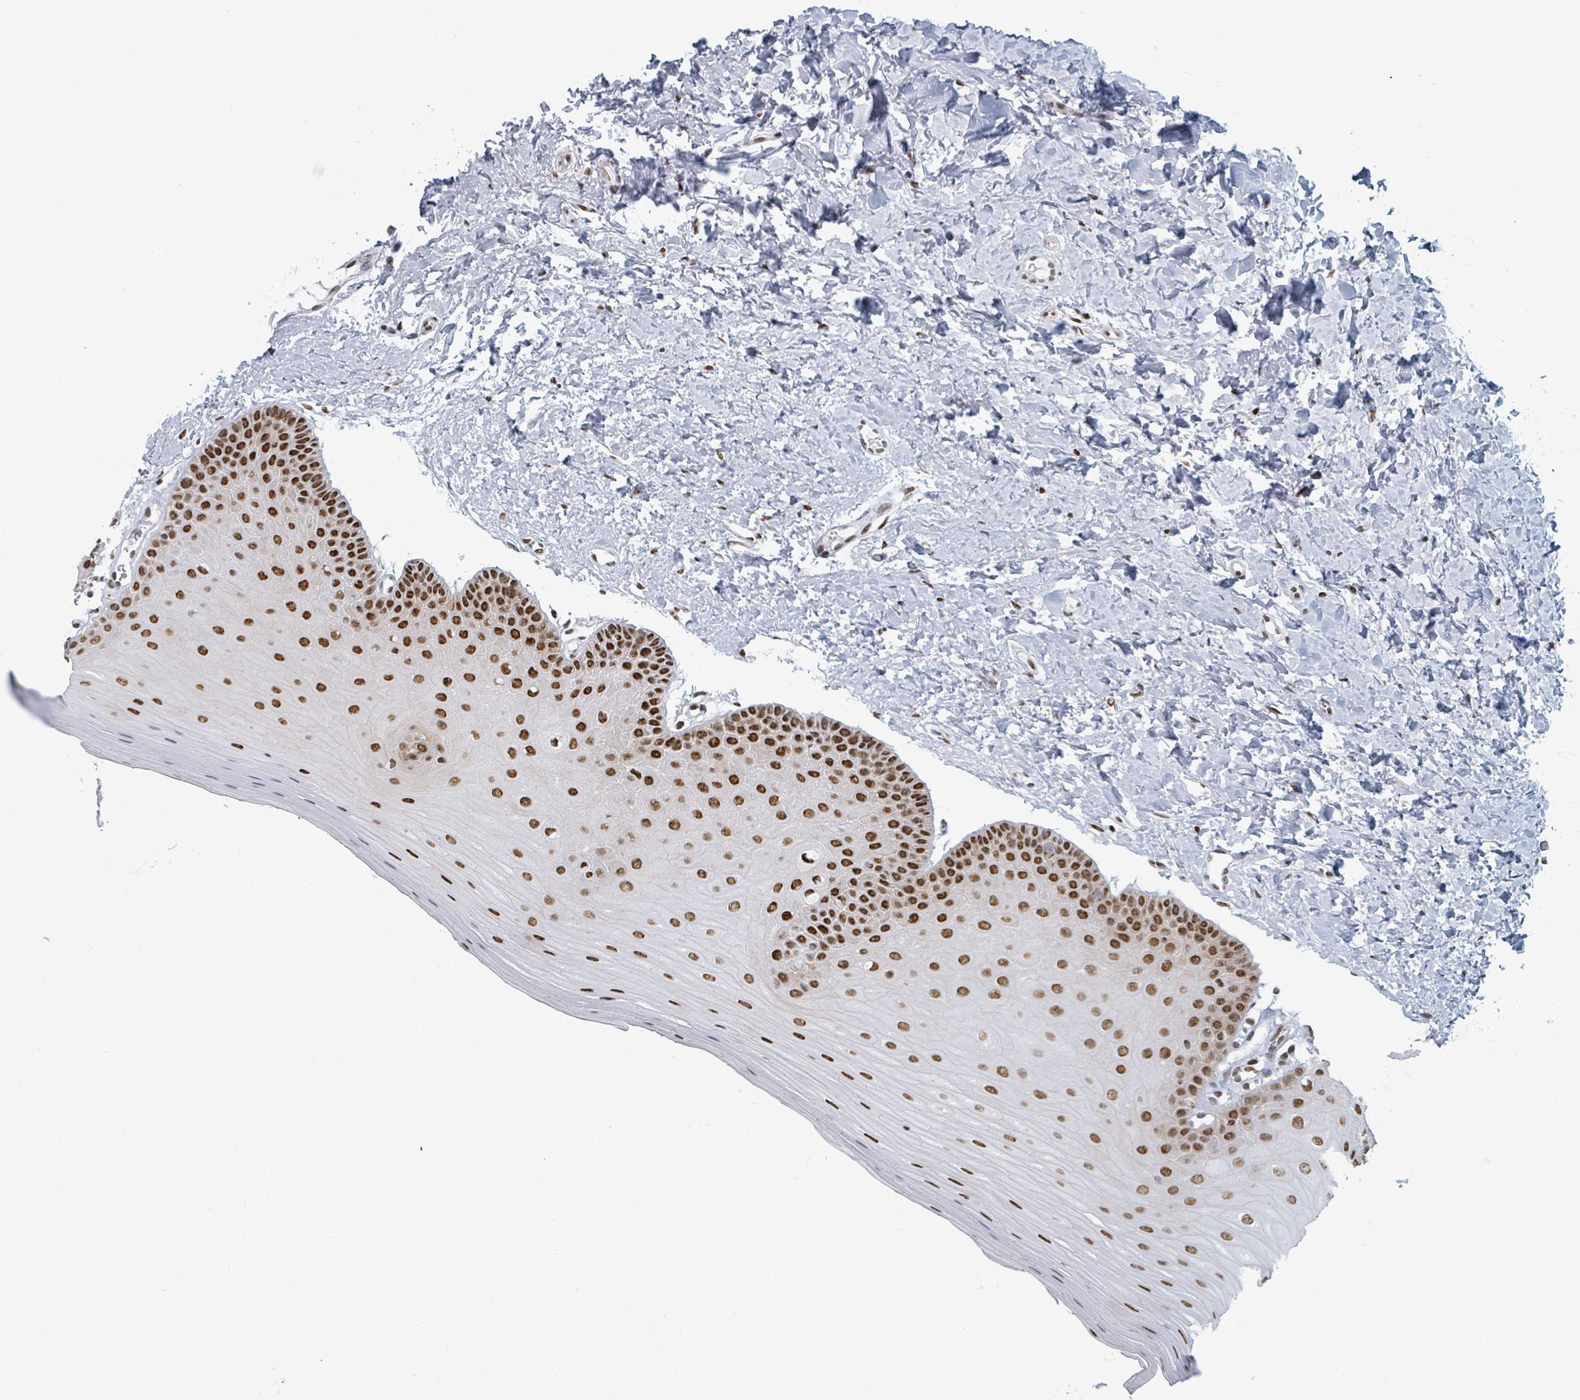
{"staining": {"intensity": "strong", "quantity": ">75%", "location": "nuclear"}, "tissue": "oral mucosa", "cell_type": "Squamous epithelial cells", "image_type": "normal", "snomed": [{"axis": "morphology", "description": "Normal tissue, NOS"}, {"axis": "topography", "description": "Oral tissue"}], "caption": "DAB (3,3'-diaminobenzidine) immunohistochemical staining of unremarkable oral mucosa exhibits strong nuclear protein staining in about >75% of squamous epithelial cells. (DAB IHC, brown staining for protein, blue staining for nuclei).", "gene": "DHX16", "patient": {"sex": "female", "age": 67}}